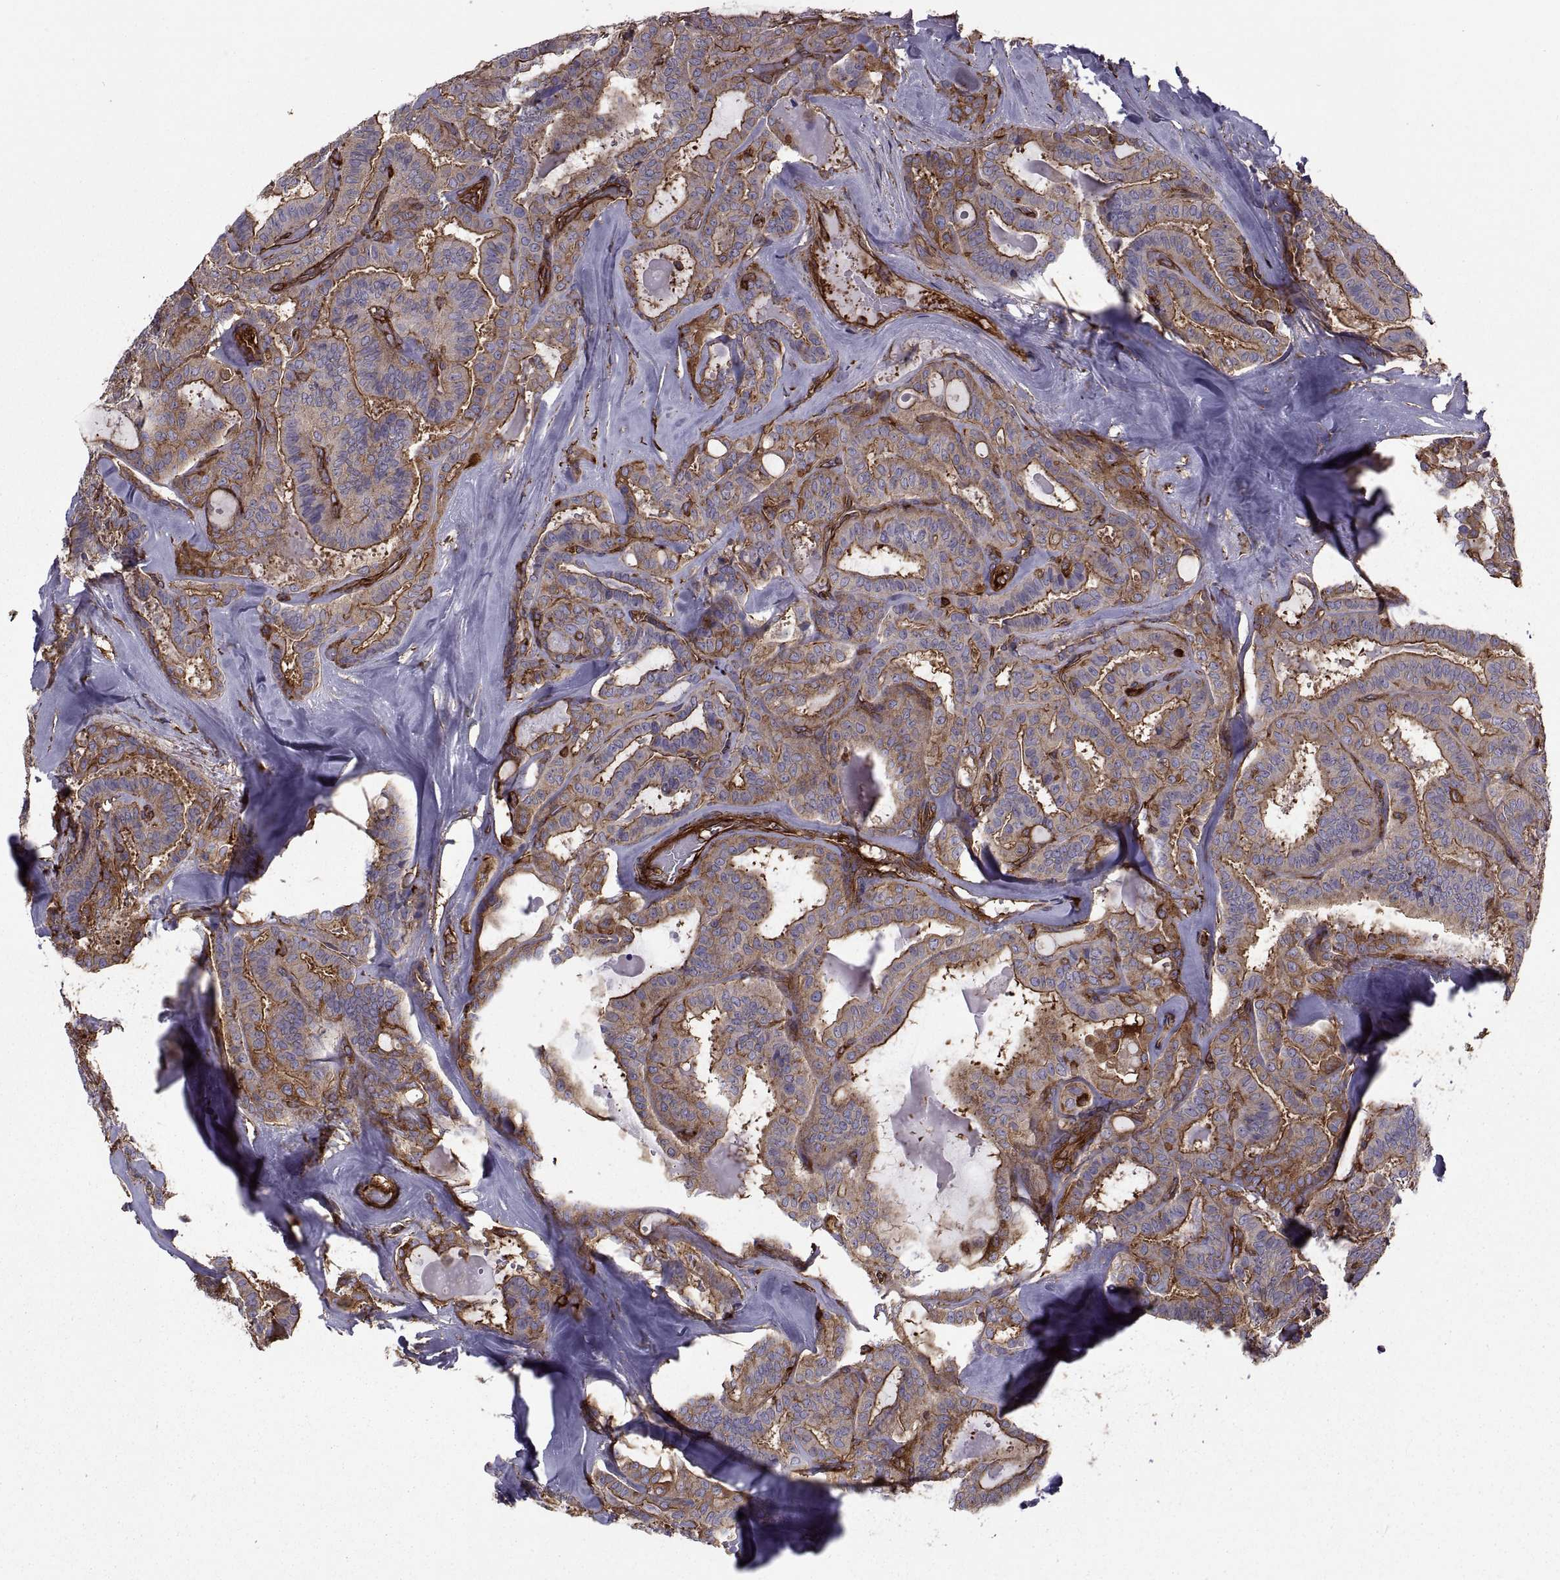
{"staining": {"intensity": "strong", "quantity": ">75%", "location": "cytoplasmic/membranous"}, "tissue": "thyroid cancer", "cell_type": "Tumor cells", "image_type": "cancer", "snomed": [{"axis": "morphology", "description": "Papillary adenocarcinoma, NOS"}, {"axis": "topography", "description": "Thyroid gland"}], "caption": "There is high levels of strong cytoplasmic/membranous staining in tumor cells of papillary adenocarcinoma (thyroid), as demonstrated by immunohistochemical staining (brown color).", "gene": "MYH9", "patient": {"sex": "female", "age": 39}}